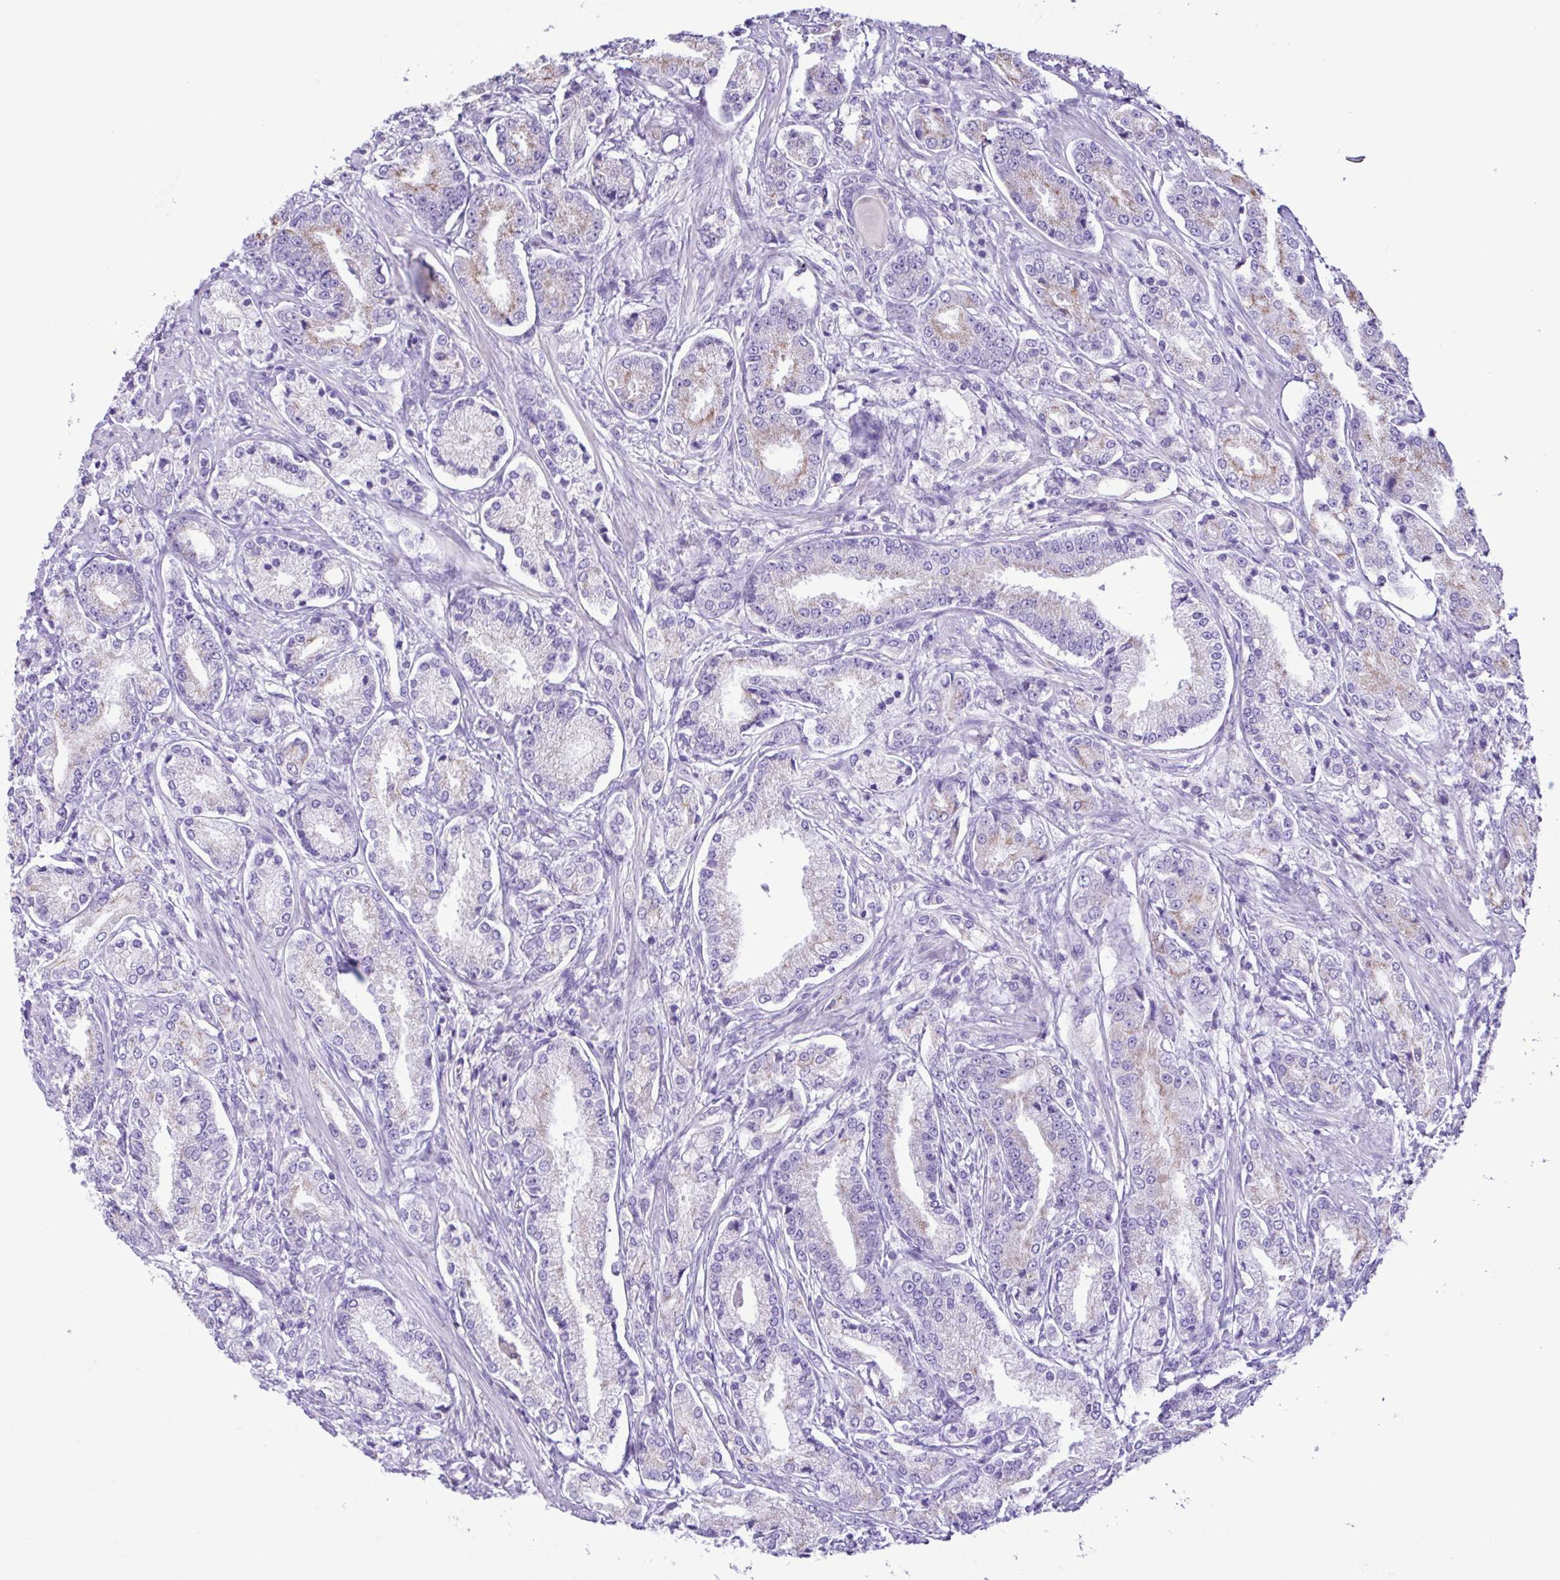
{"staining": {"intensity": "weak", "quantity": "<25%", "location": "cytoplasmic/membranous"}, "tissue": "prostate cancer", "cell_type": "Tumor cells", "image_type": "cancer", "snomed": [{"axis": "morphology", "description": "Adenocarcinoma, High grade"}, {"axis": "topography", "description": "Prostate and seminal vesicle, NOS"}], "caption": "The photomicrograph demonstrates no significant expression in tumor cells of prostate cancer (high-grade adenocarcinoma). Nuclei are stained in blue.", "gene": "CBY2", "patient": {"sex": "male", "age": 61}}